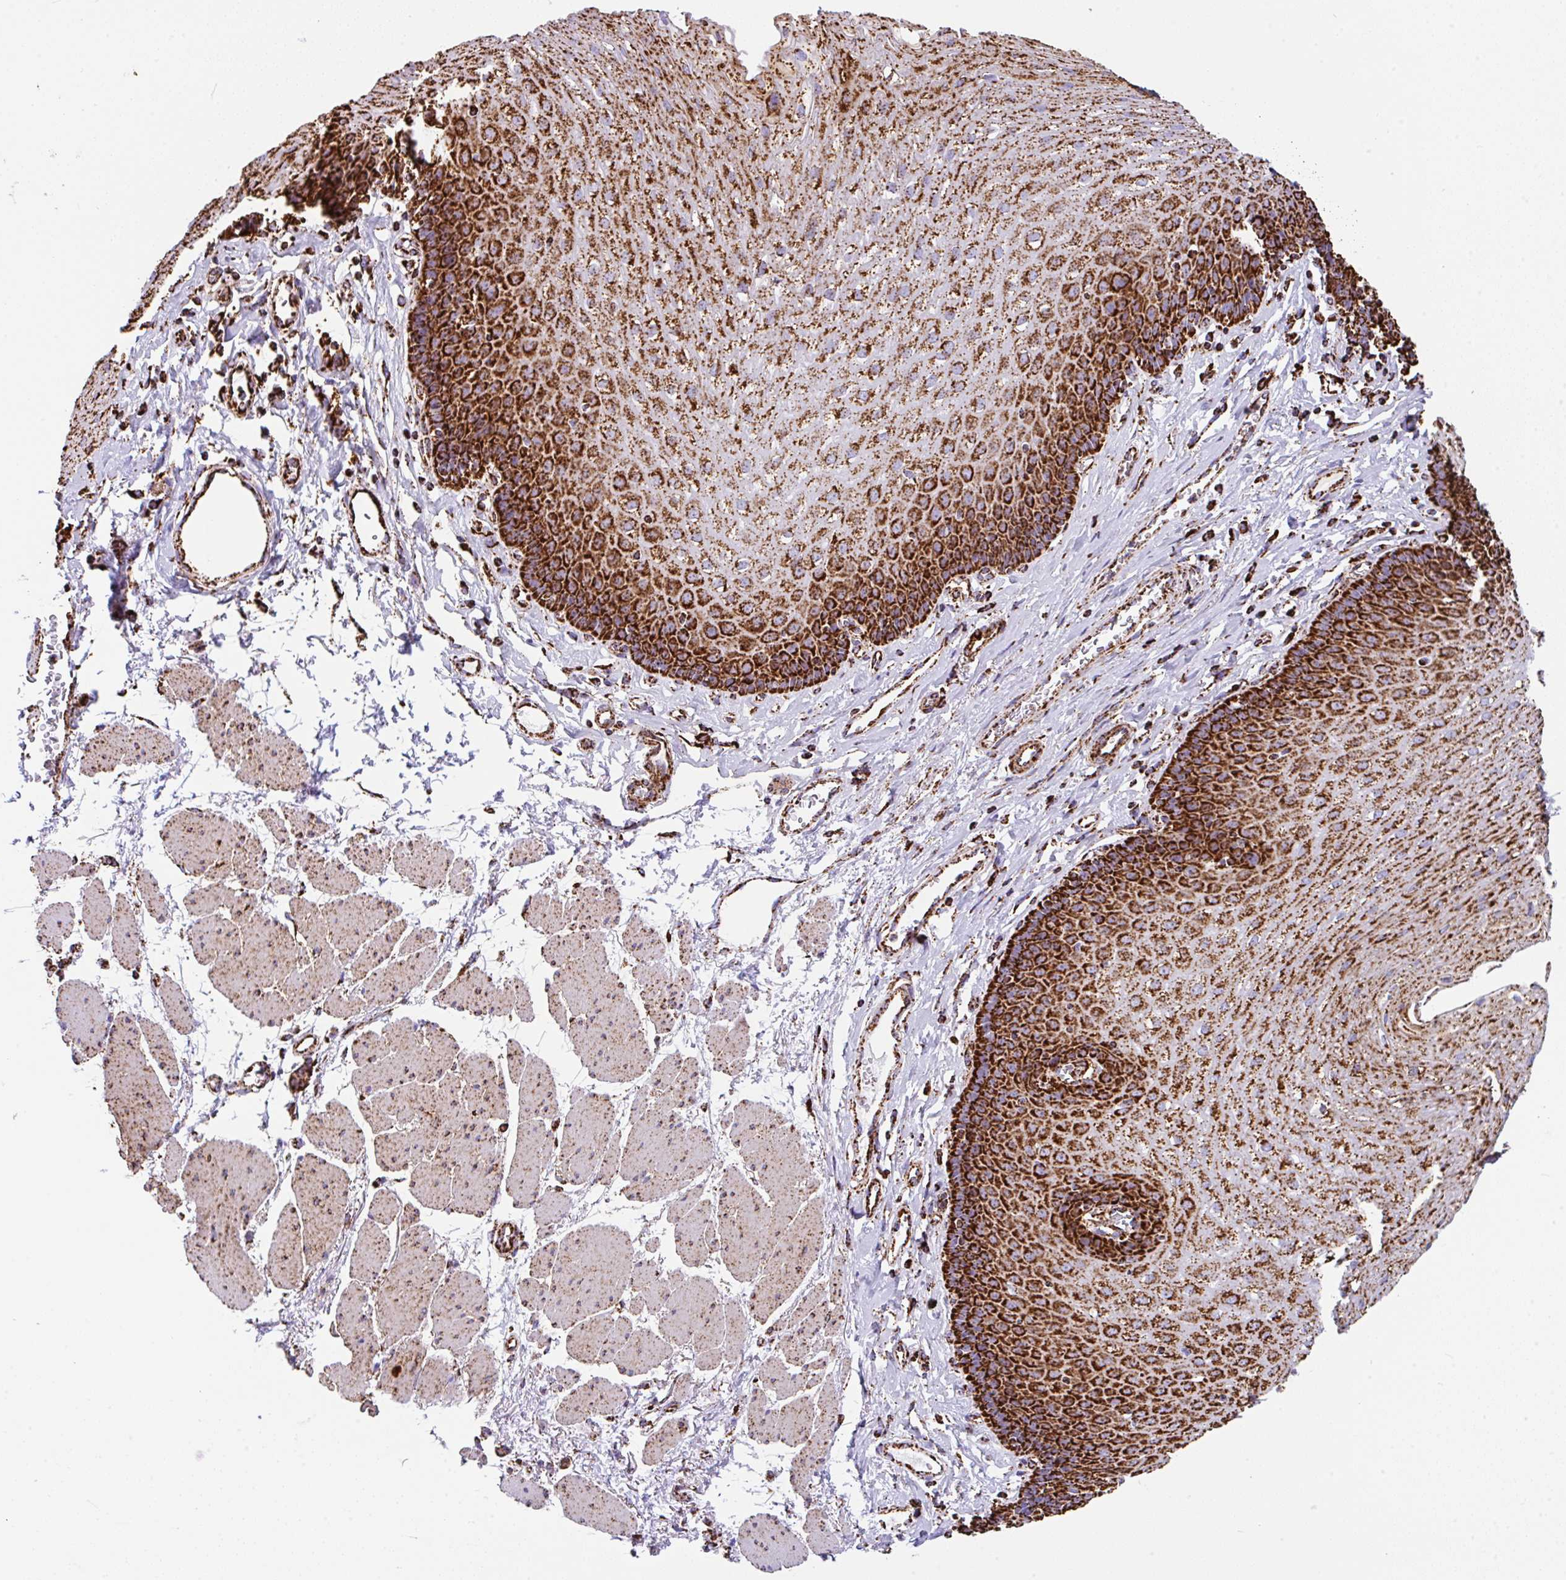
{"staining": {"intensity": "strong", "quantity": ">75%", "location": "cytoplasmic/membranous"}, "tissue": "esophagus", "cell_type": "Squamous epithelial cells", "image_type": "normal", "snomed": [{"axis": "morphology", "description": "Normal tissue, NOS"}, {"axis": "topography", "description": "Esophagus"}], "caption": "Immunohistochemical staining of benign human esophagus demonstrates strong cytoplasmic/membranous protein expression in approximately >75% of squamous epithelial cells.", "gene": "ANKRD33B", "patient": {"sex": "female", "age": 81}}